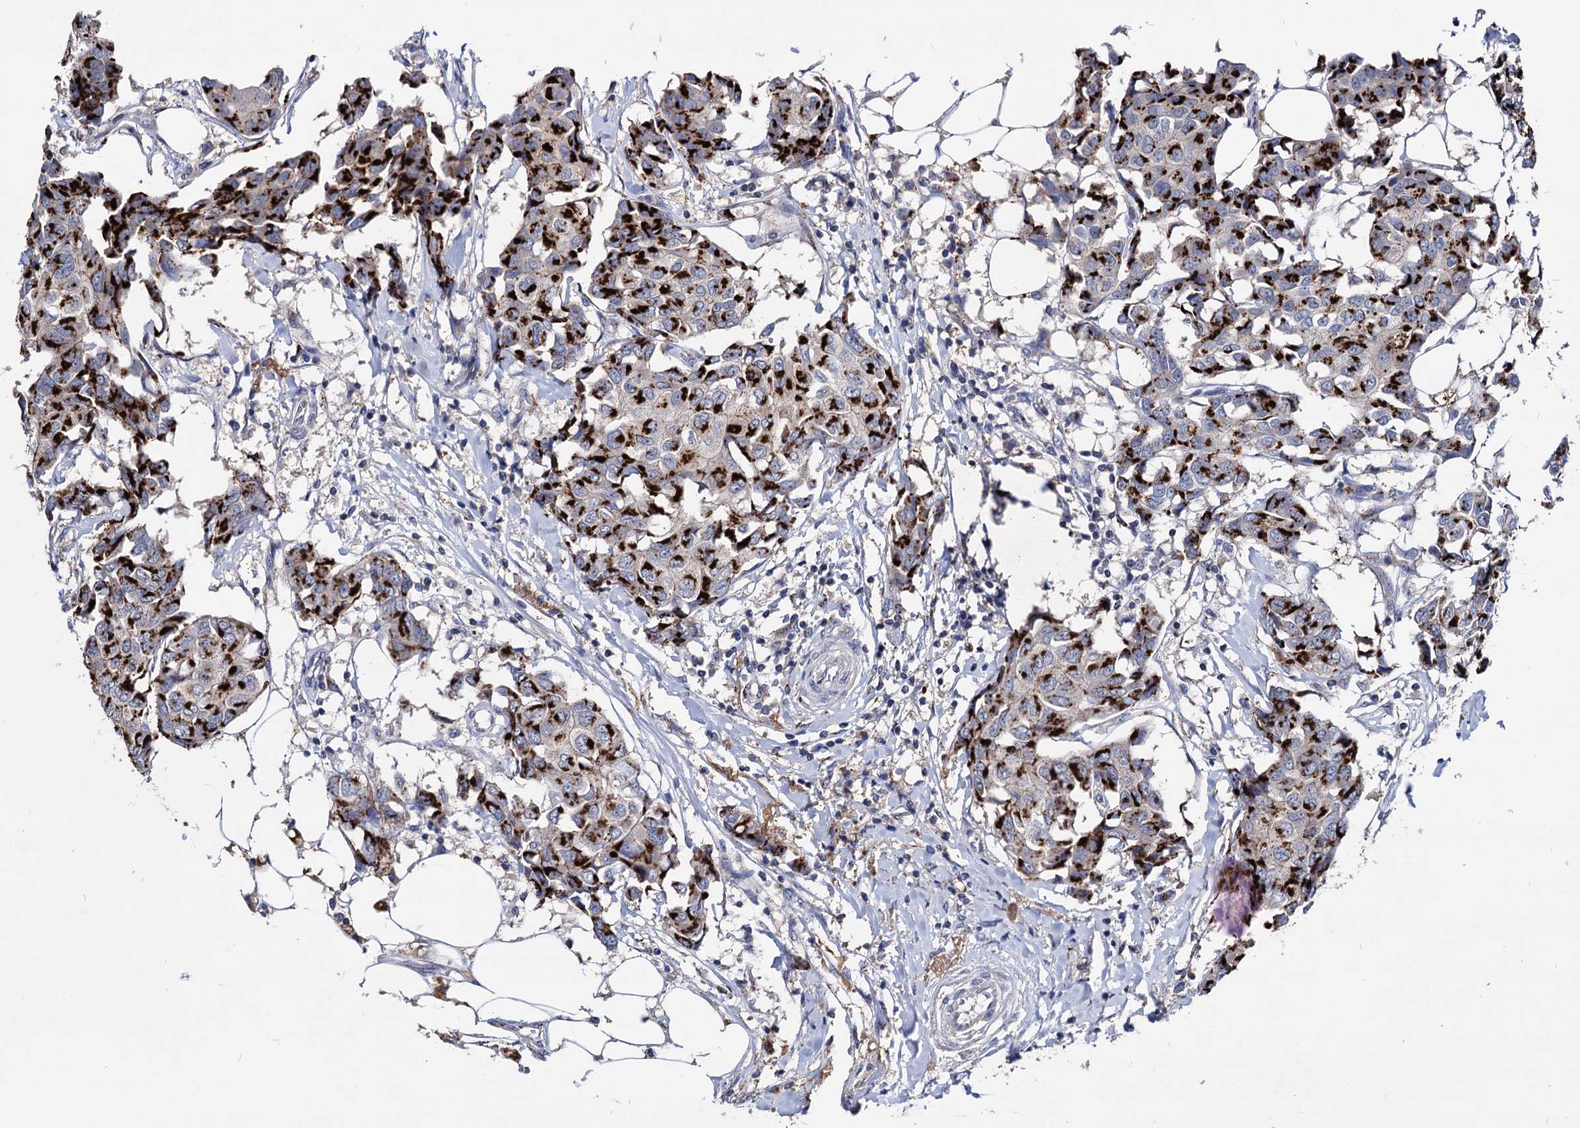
{"staining": {"intensity": "strong", "quantity": ">75%", "location": "cytoplasmic/membranous"}, "tissue": "breast cancer", "cell_type": "Tumor cells", "image_type": "cancer", "snomed": [{"axis": "morphology", "description": "Duct carcinoma"}, {"axis": "topography", "description": "Breast"}], "caption": "Breast intraductal carcinoma stained with a brown dye reveals strong cytoplasmic/membranous positive staining in approximately >75% of tumor cells.", "gene": "ESD", "patient": {"sex": "female", "age": 80}}